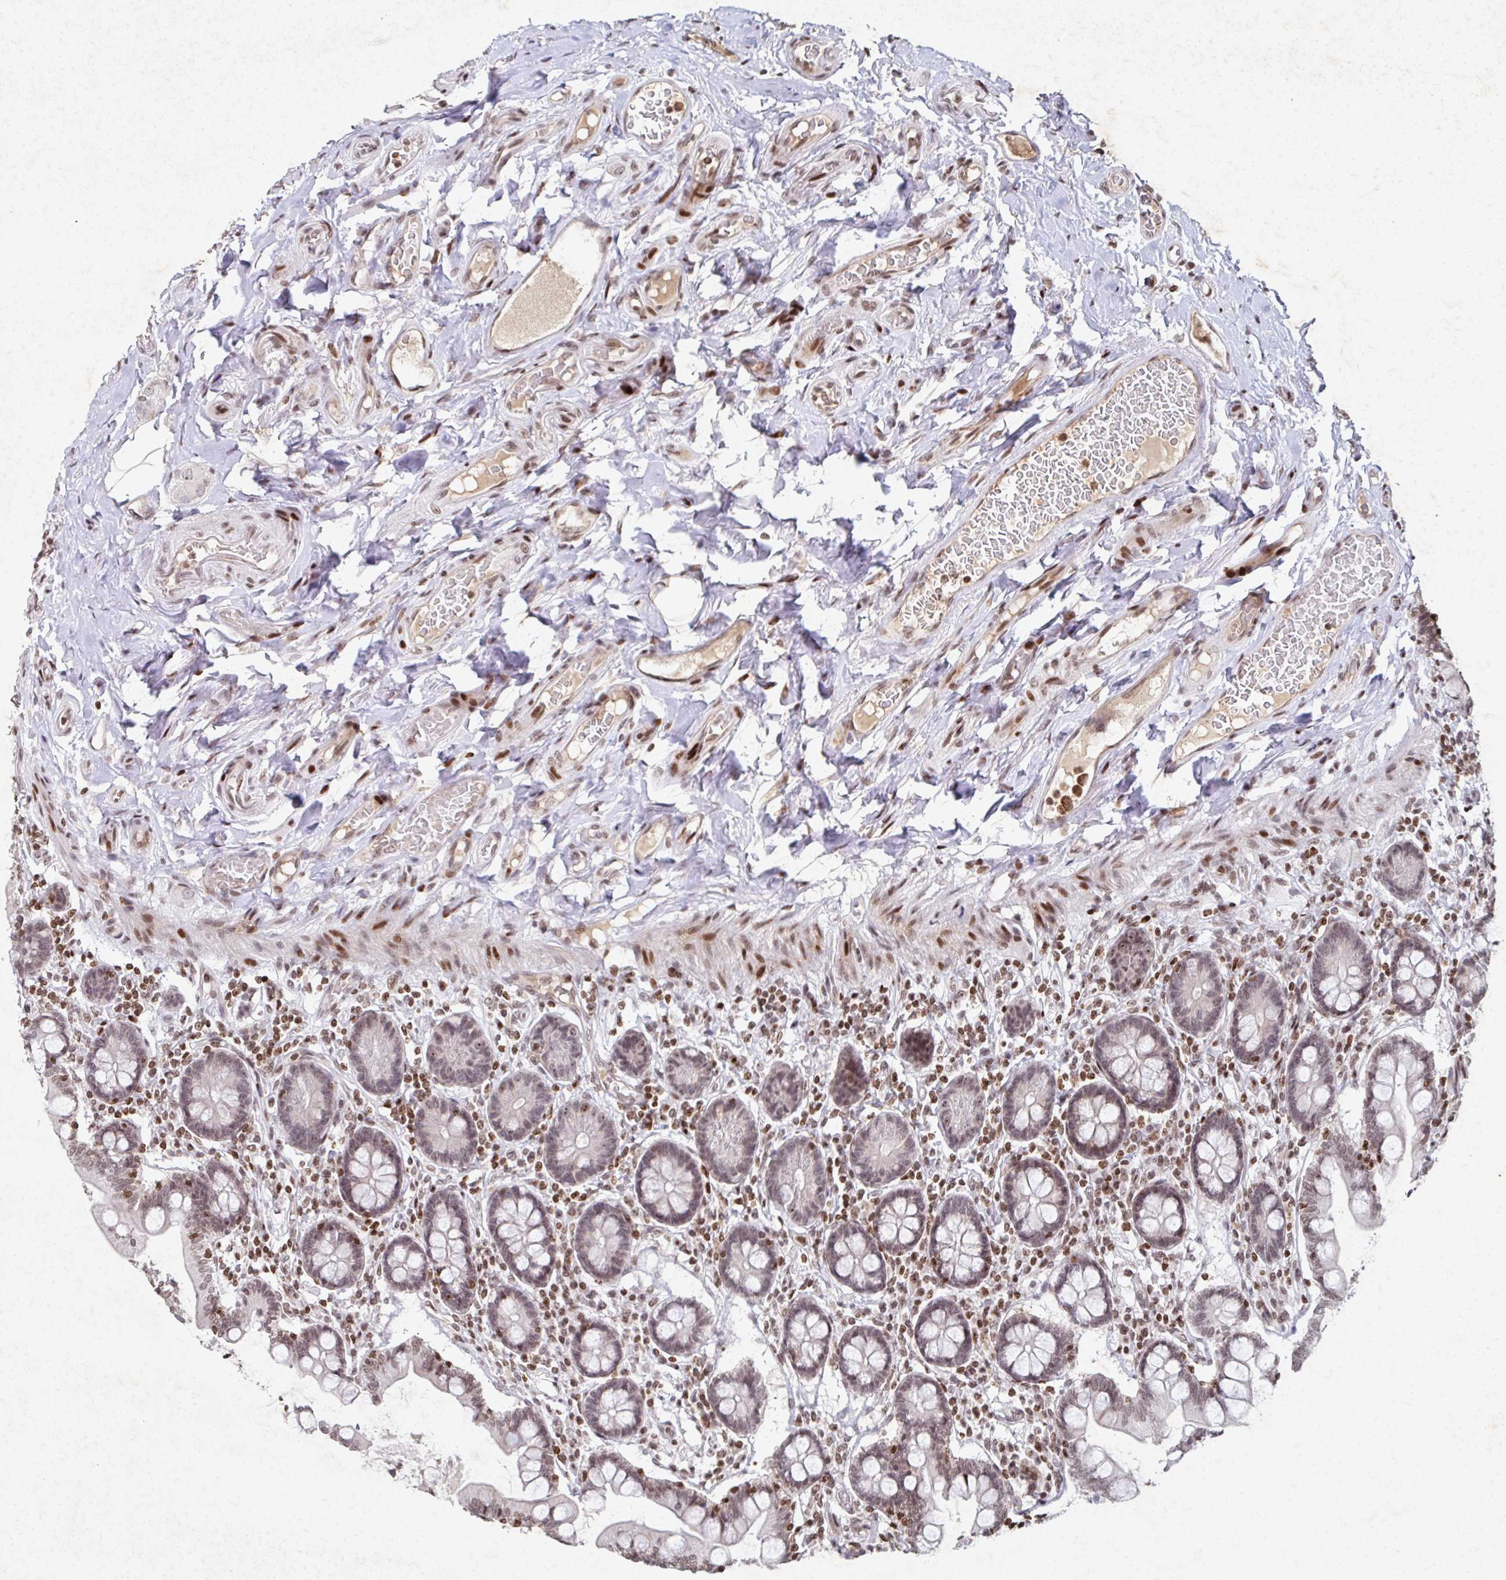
{"staining": {"intensity": "moderate", "quantity": ">75%", "location": "nuclear"}, "tissue": "small intestine", "cell_type": "Glandular cells", "image_type": "normal", "snomed": [{"axis": "morphology", "description": "Normal tissue, NOS"}, {"axis": "topography", "description": "Small intestine"}], "caption": "A micrograph of small intestine stained for a protein reveals moderate nuclear brown staining in glandular cells. (DAB (3,3'-diaminobenzidine) IHC with brightfield microscopy, high magnification).", "gene": "C19orf53", "patient": {"sex": "female", "age": 64}}